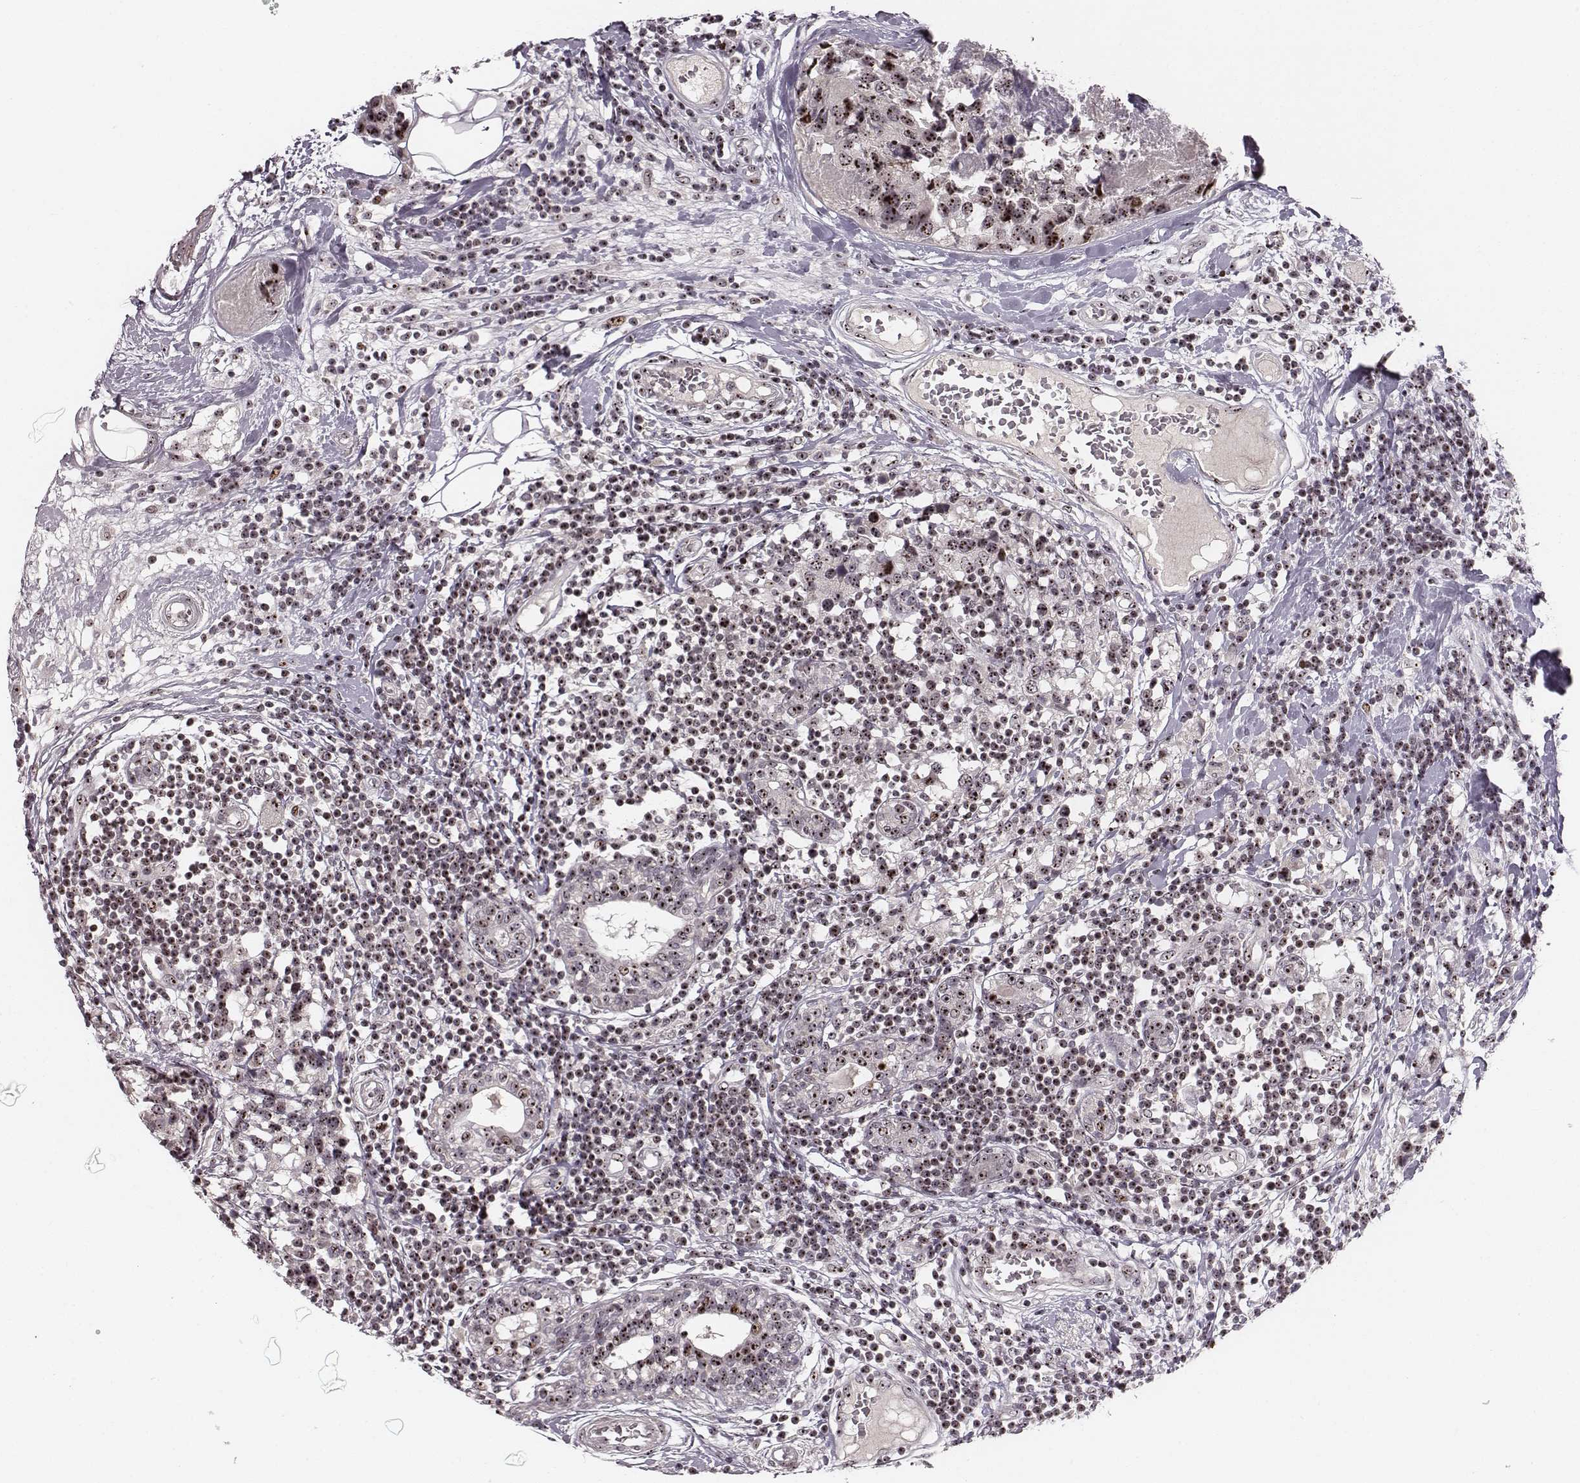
{"staining": {"intensity": "moderate", "quantity": ">75%", "location": "nuclear"}, "tissue": "breast cancer", "cell_type": "Tumor cells", "image_type": "cancer", "snomed": [{"axis": "morphology", "description": "Lobular carcinoma"}, {"axis": "topography", "description": "Breast"}], "caption": "Brown immunohistochemical staining in human lobular carcinoma (breast) demonstrates moderate nuclear expression in about >75% of tumor cells.", "gene": "NOP56", "patient": {"sex": "female", "age": 59}}